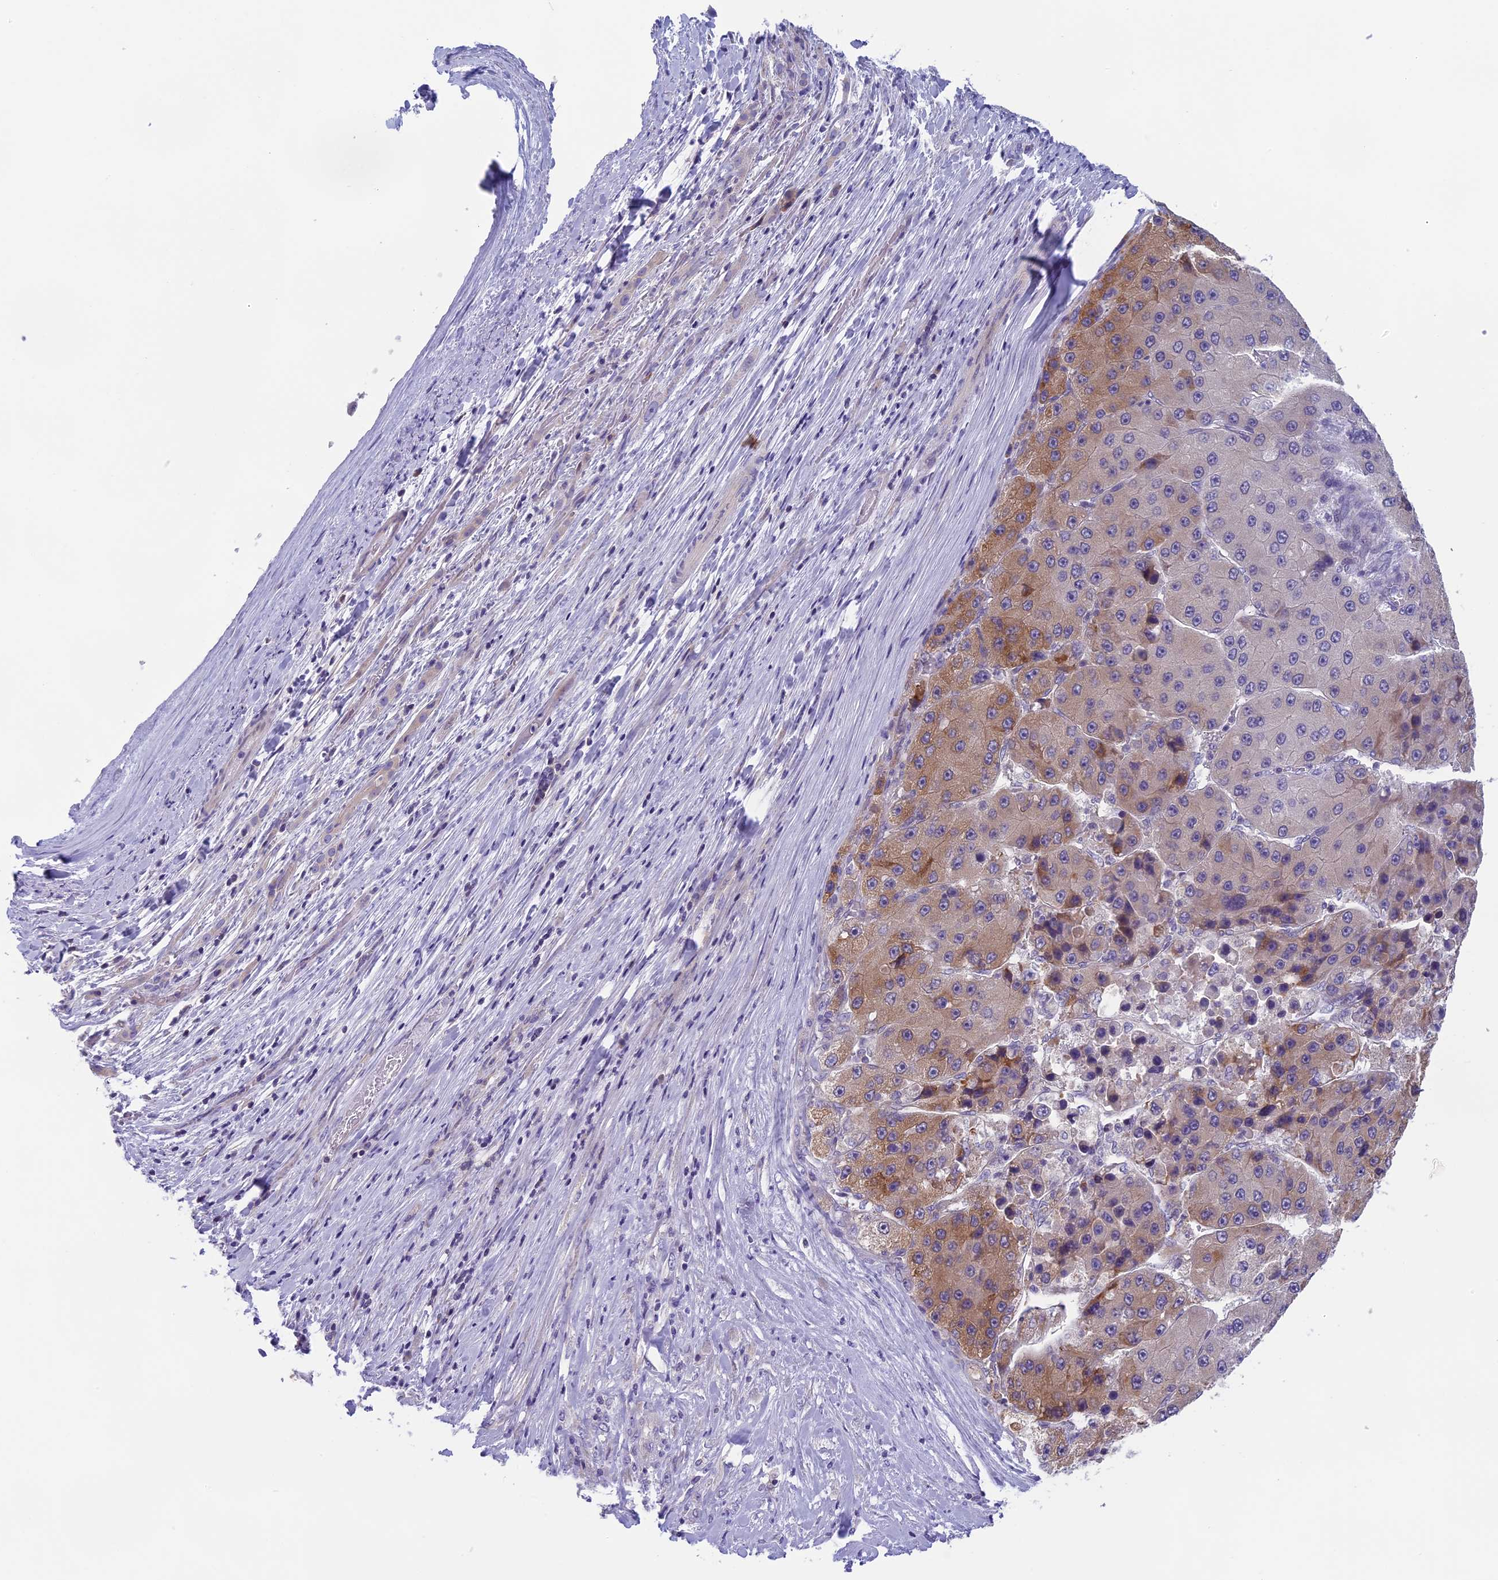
{"staining": {"intensity": "moderate", "quantity": "<25%", "location": "cytoplasmic/membranous"}, "tissue": "liver cancer", "cell_type": "Tumor cells", "image_type": "cancer", "snomed": [{"axis": "morphology", "description": "Carcinoma, Hepatocellular, NOS"}, {"axis": "topography", "description": "Liver"}], "caption": "Immunohistochemistry photomicrograph of human hepatocellular carcinoma (liver) stained for a protein (brown), which demonstrates low levels of moderate cytoplasmic/membranous expression in about <25% of tumor cells.", "gene": "ARHGEF37", "patient": {"sex": "female", "age": 73}}